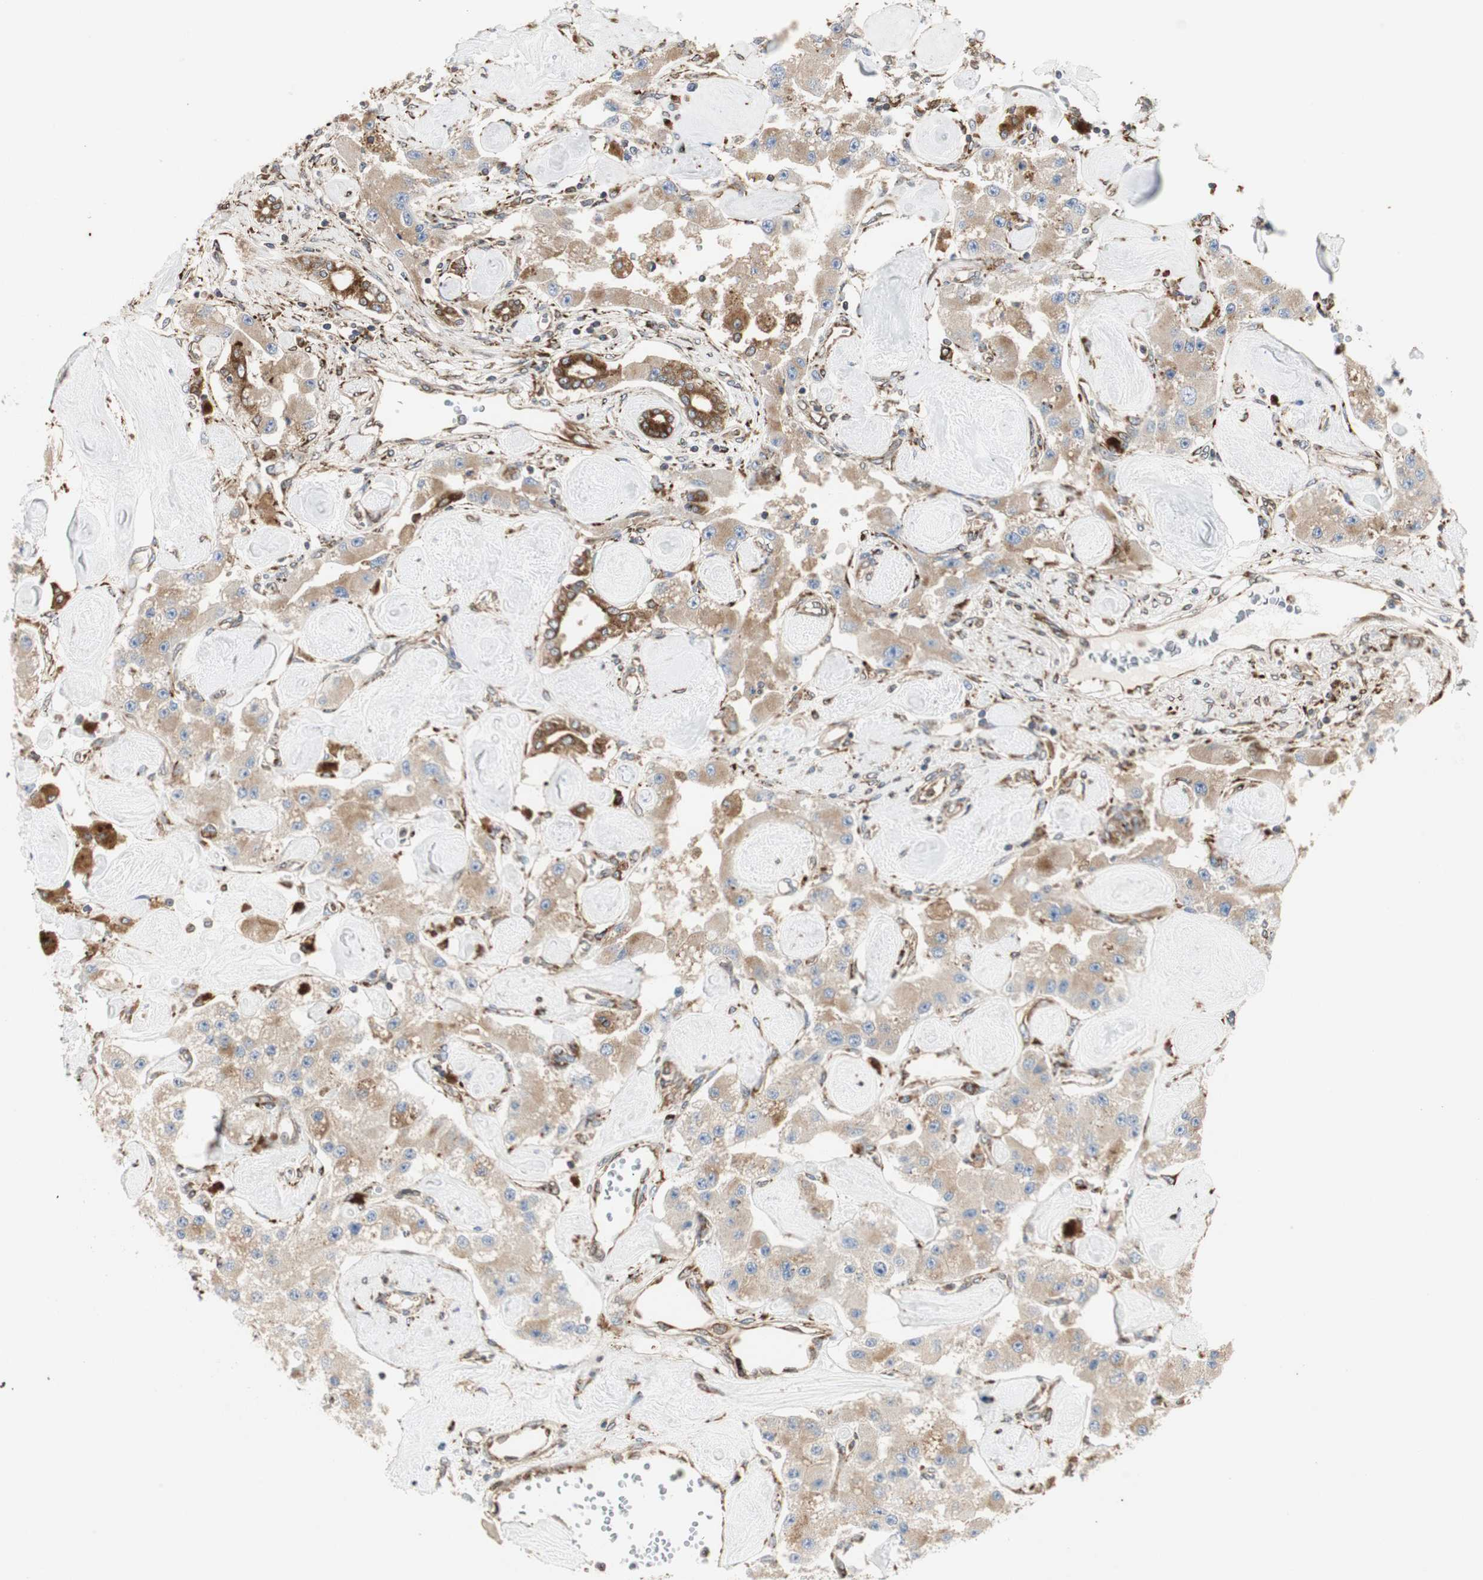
{"staining": {"intensity": "moderate", "quantity": ">75%", "location": "cytoplasmic/membranous"}, "tissue": "carcinoid", "cell_type": "Tumor cells", "image_type": "cancer", "snomed": [{"axis": "morphology", "description": "Carcinoid, malignant, NOS"}, {"axis": "topography", "description": "Pancreas"}], "caption": "A photomicrograph of malignant carcinoid stained for a protein shows moderate cytoplasmic/membranous brown staining in tumor cells. (DAB = brown stain, brightfield microscopy at high magnification).", "gene": "H6PD", "patient": {"sex": "male", "age": 41}}